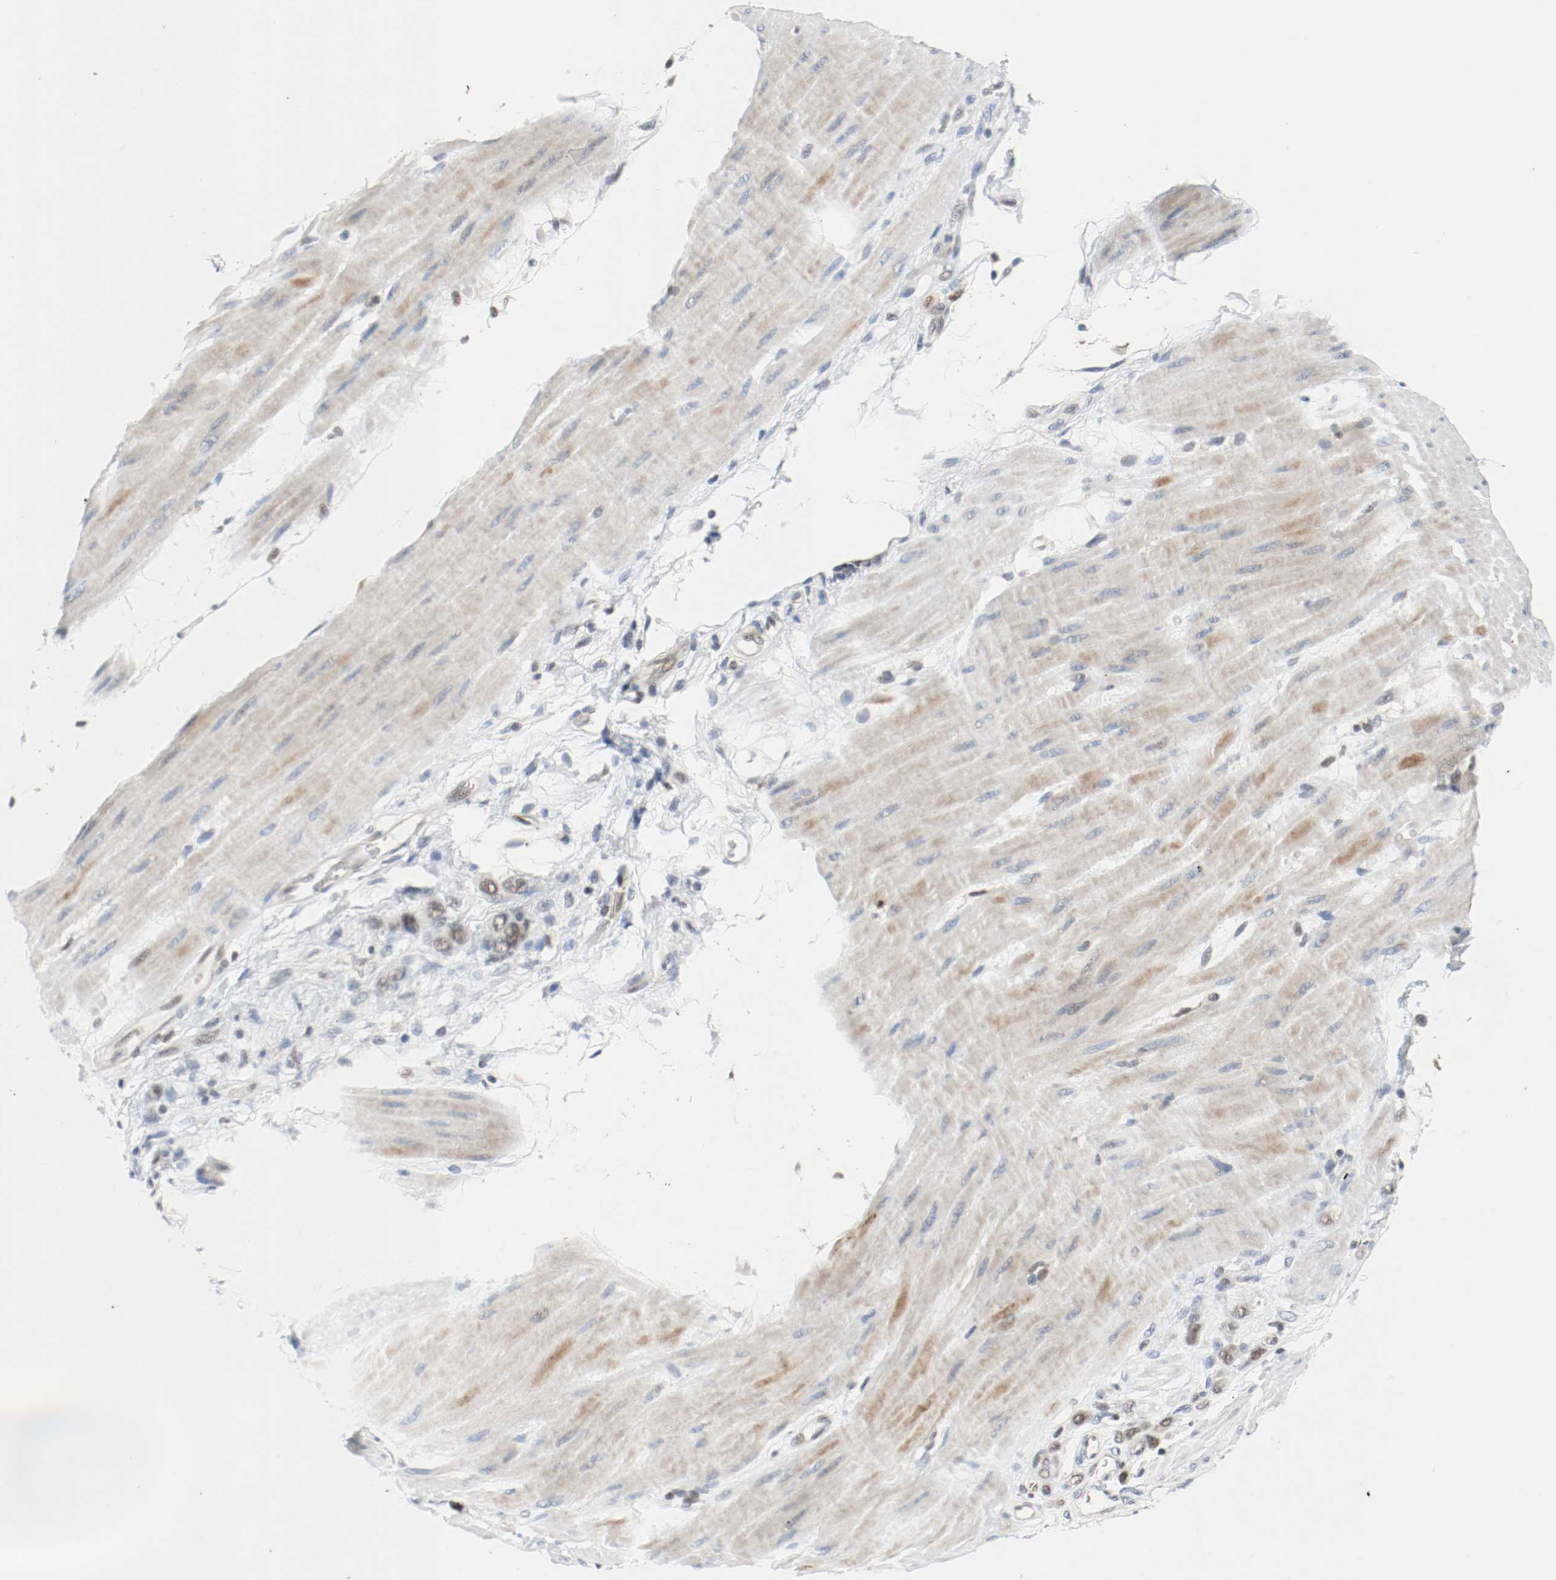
{"staining": {"intensity": "weak", "quantity": "25%-75%", "location": "nuclear"}, "tissue": "stomach cancer", "cell_type": "Tumor cells", "image_type": "cancer", "snomed": [{"axis": "morphology", "description": "Adenocarcinoma, NOS"}, {"axis": "topography", "description": "Stomach"}], "caption": "A brown stain highlights weak nuclear expression of a protein in stomach adenocarcinoma tumor cells. (brown staining indicates protein expression, while blue staining denotes nuclei).", "gene": "ASH1L", "patient": {"sex": "male", "age": 82}}